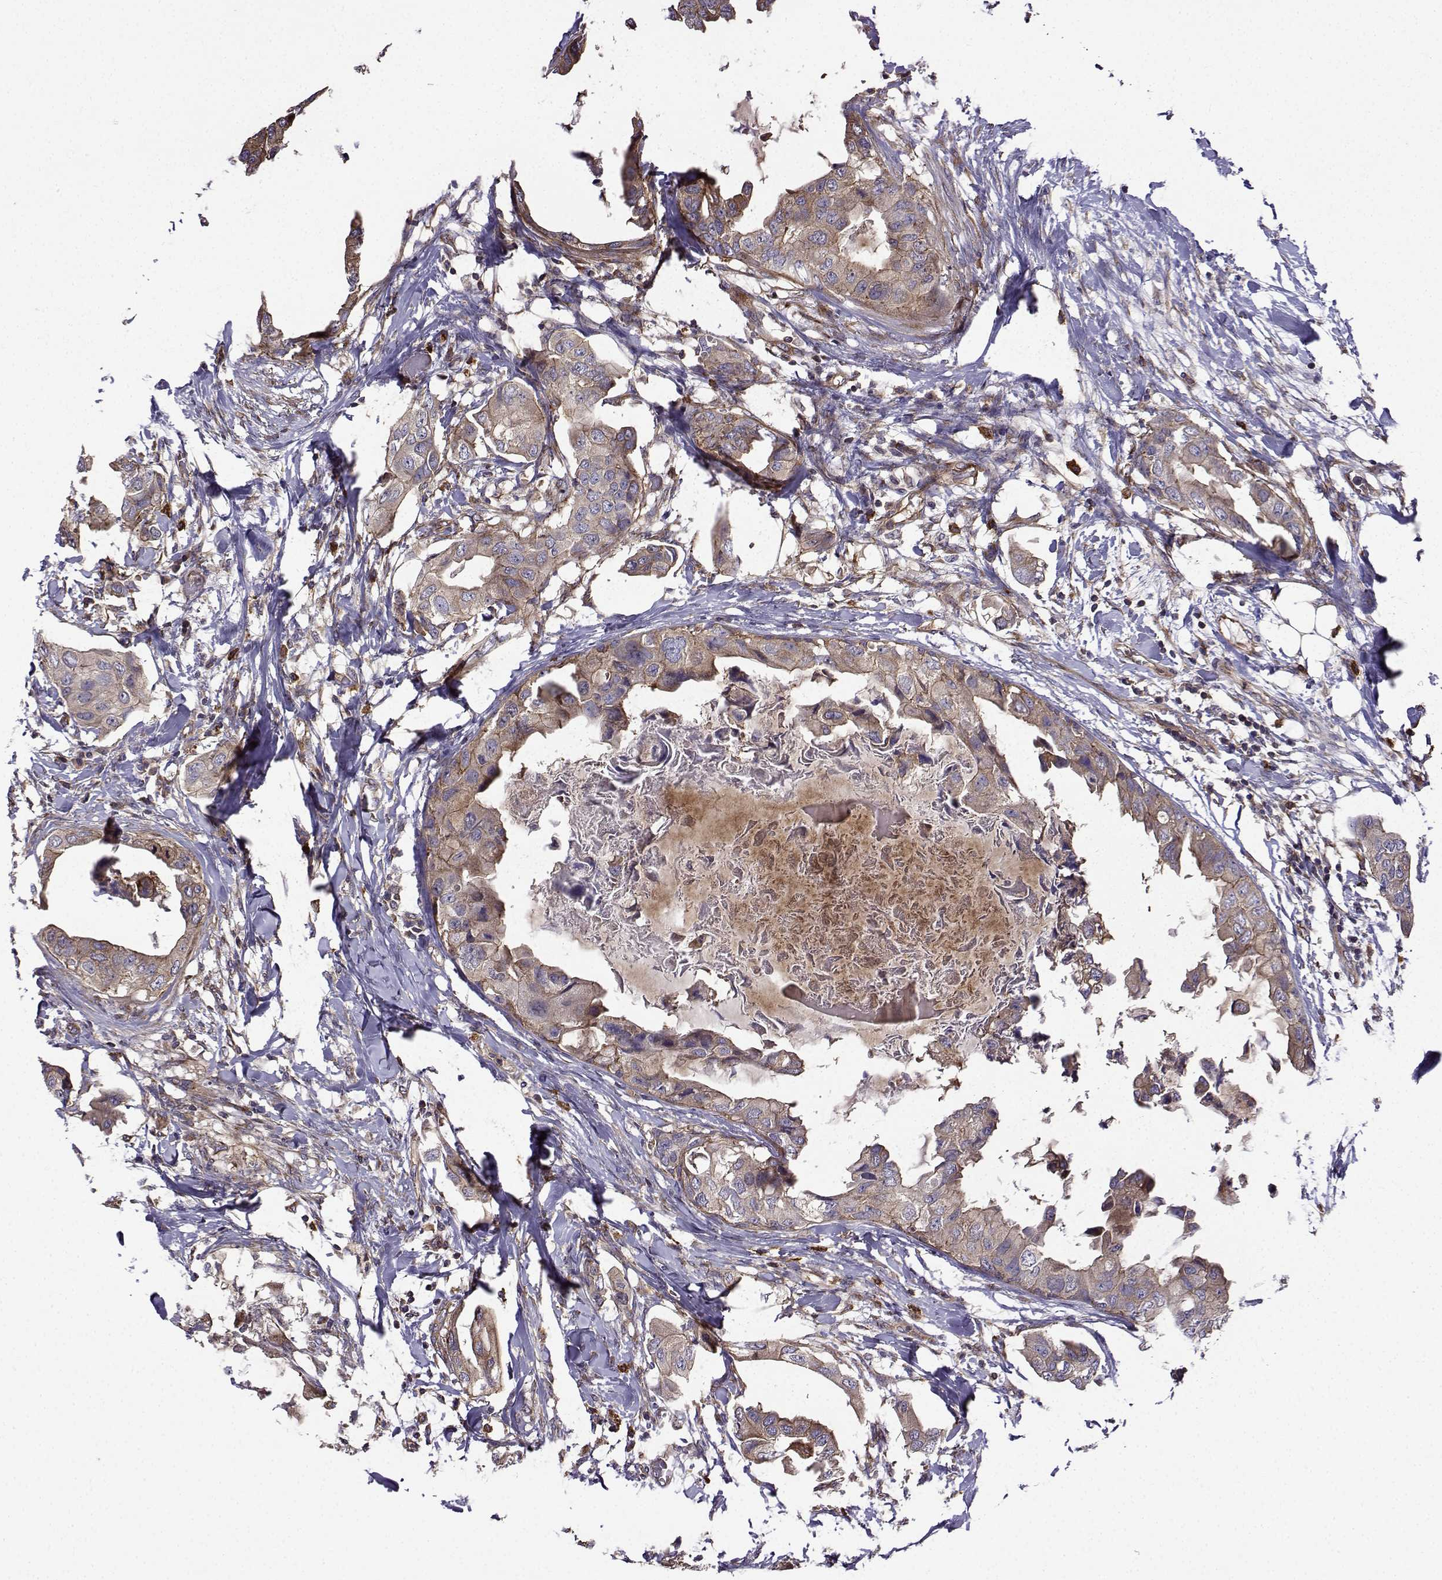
{"staining": {"intensity": "weak", "quantity": ">75%", "location": "cytoplasmic/membranous"}, "tissue": "breast cancer", "cell_type": "Tumor cells", "image_type": "cancer", "snomed": [{"axis": "morphology", "description": "Normal tissue, NOS"}, {"axis": "morphology", "description": "Duct carcinoma"}, {"axis": "topography", "description": "Breast"}], "caption": "Immunohistochemical staining of human breast infiltrating ductal carcinoma shows low levels of weak cytoplasmic/membranous expression in approximately >75% of tumor cells.", "gene": "ITGB8", "patient": {"sex": "female", "age": 40}}